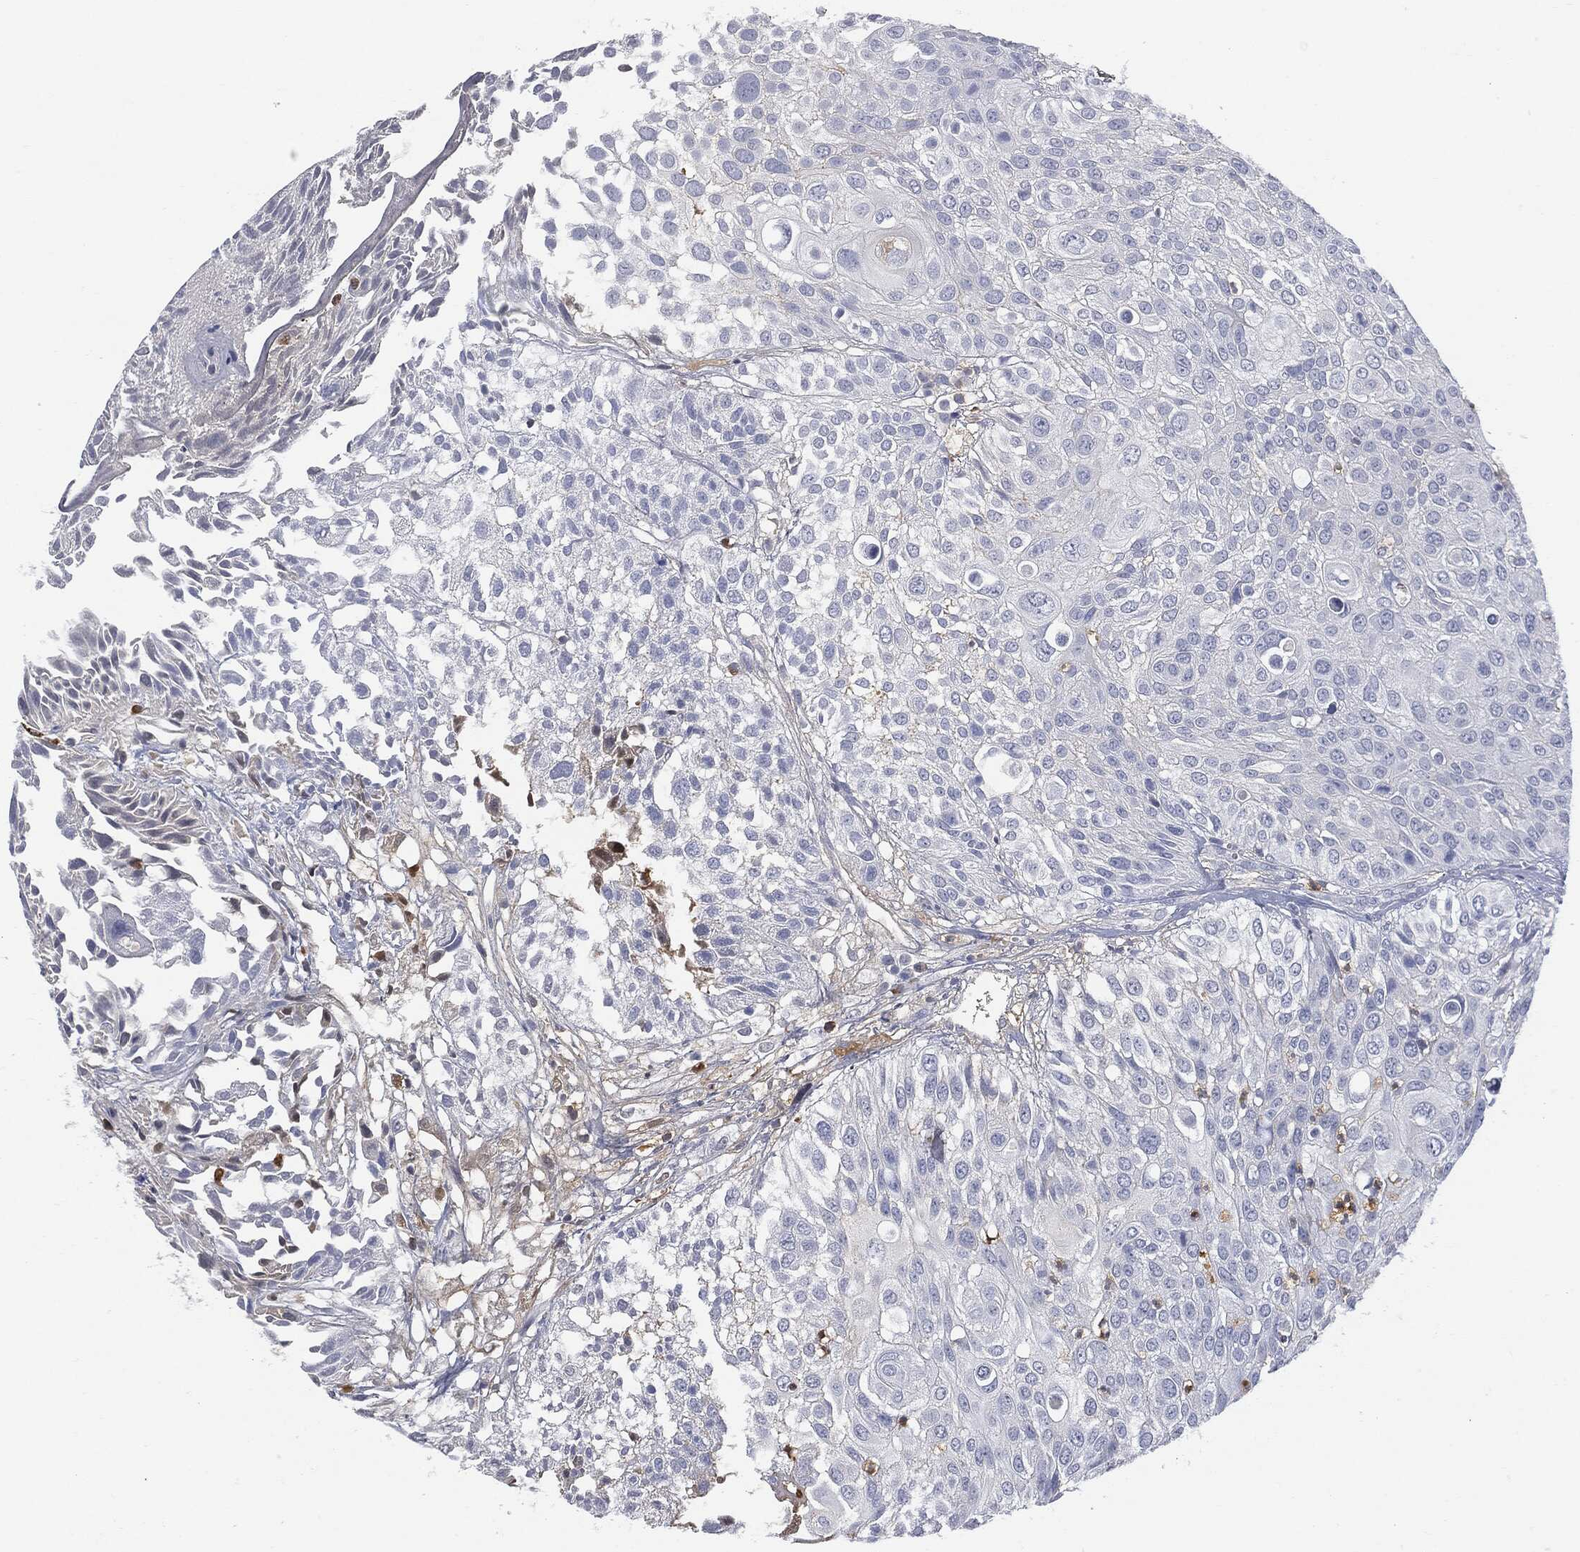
{"staining": {"intensity": "negative", "quantity": "none", "location": "none"}, "tissue": "urothelial cancer", "cell_type": "Tumor cells", "image_type": "cancer", "snomed": [{"axis": "morphology", "description": "Urothelial carcinoma, High grade"}, {"axis": "topography", "description": "Urinary bladder"}], "caption": "High power microscopy photomicrograph of an immunohistochemistry photomicrograph of urothelial cancer, revealing no significant staining in tumor cells.", "gene": "BTK", "patient": {"sex": "female", "age": 79}}